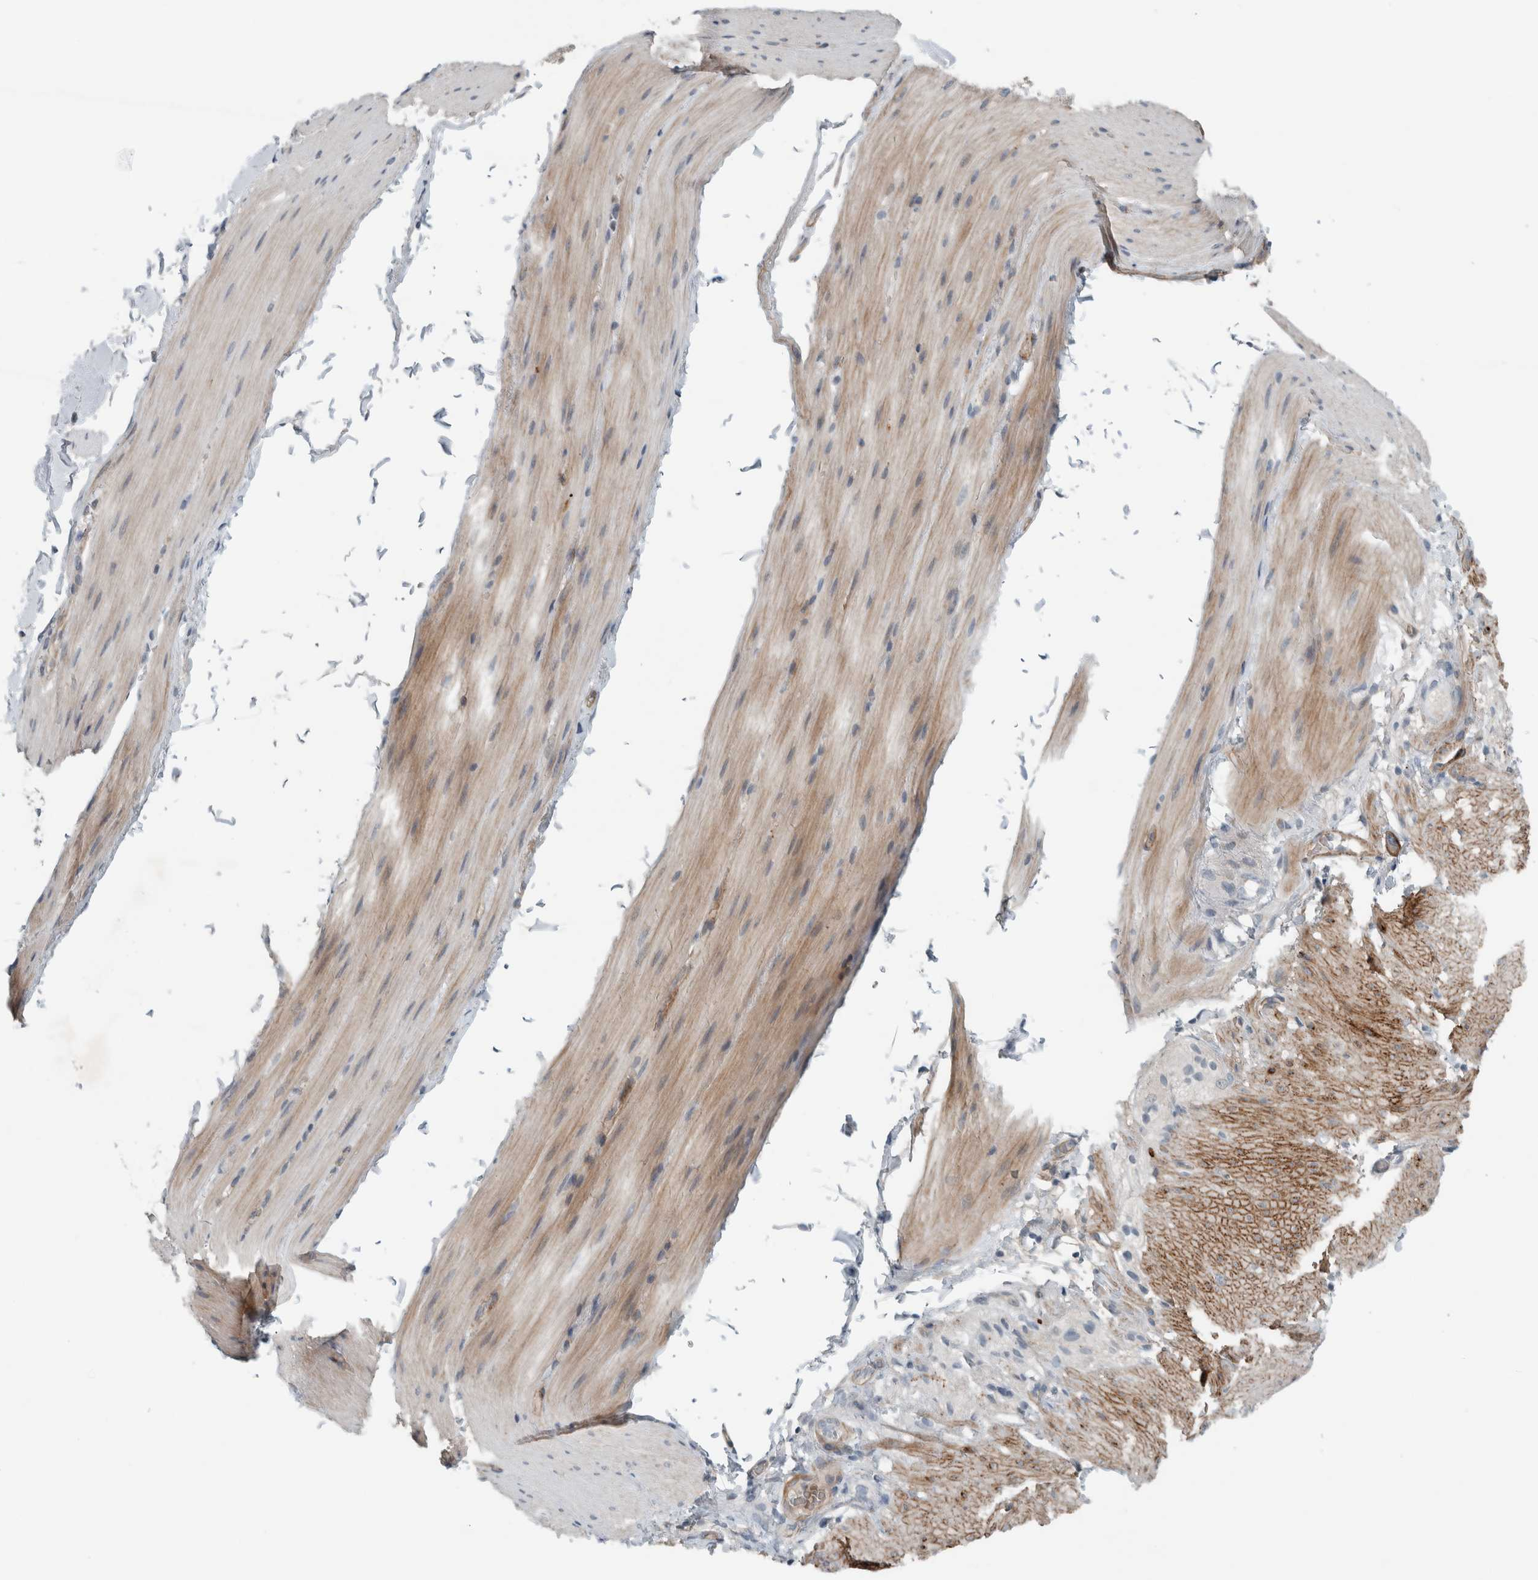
{"staining": {"intensity": "weak", "quantity": "25%-75%", "location": "cytoplasmic/membranous"}, "tissue": "smooth muscle", "cell_type": "Smooth muscle cells", "image_type": "normal", "snomed": [{"axis": "morphology", "description": "Normal tissue, NOS"}, {"axis": "topography", "description": "Smooth muscle"}, {"axis": "topography", "description": "Small intestine"}], "caption": "Weak cytoplasmic/membranous positivity for a protein is present in about 25%-75% of smooth muscle cells of normal smooth muscle using IHC.", "gene": "JADE2", "patient": {"sex": "female", "age": 84}}